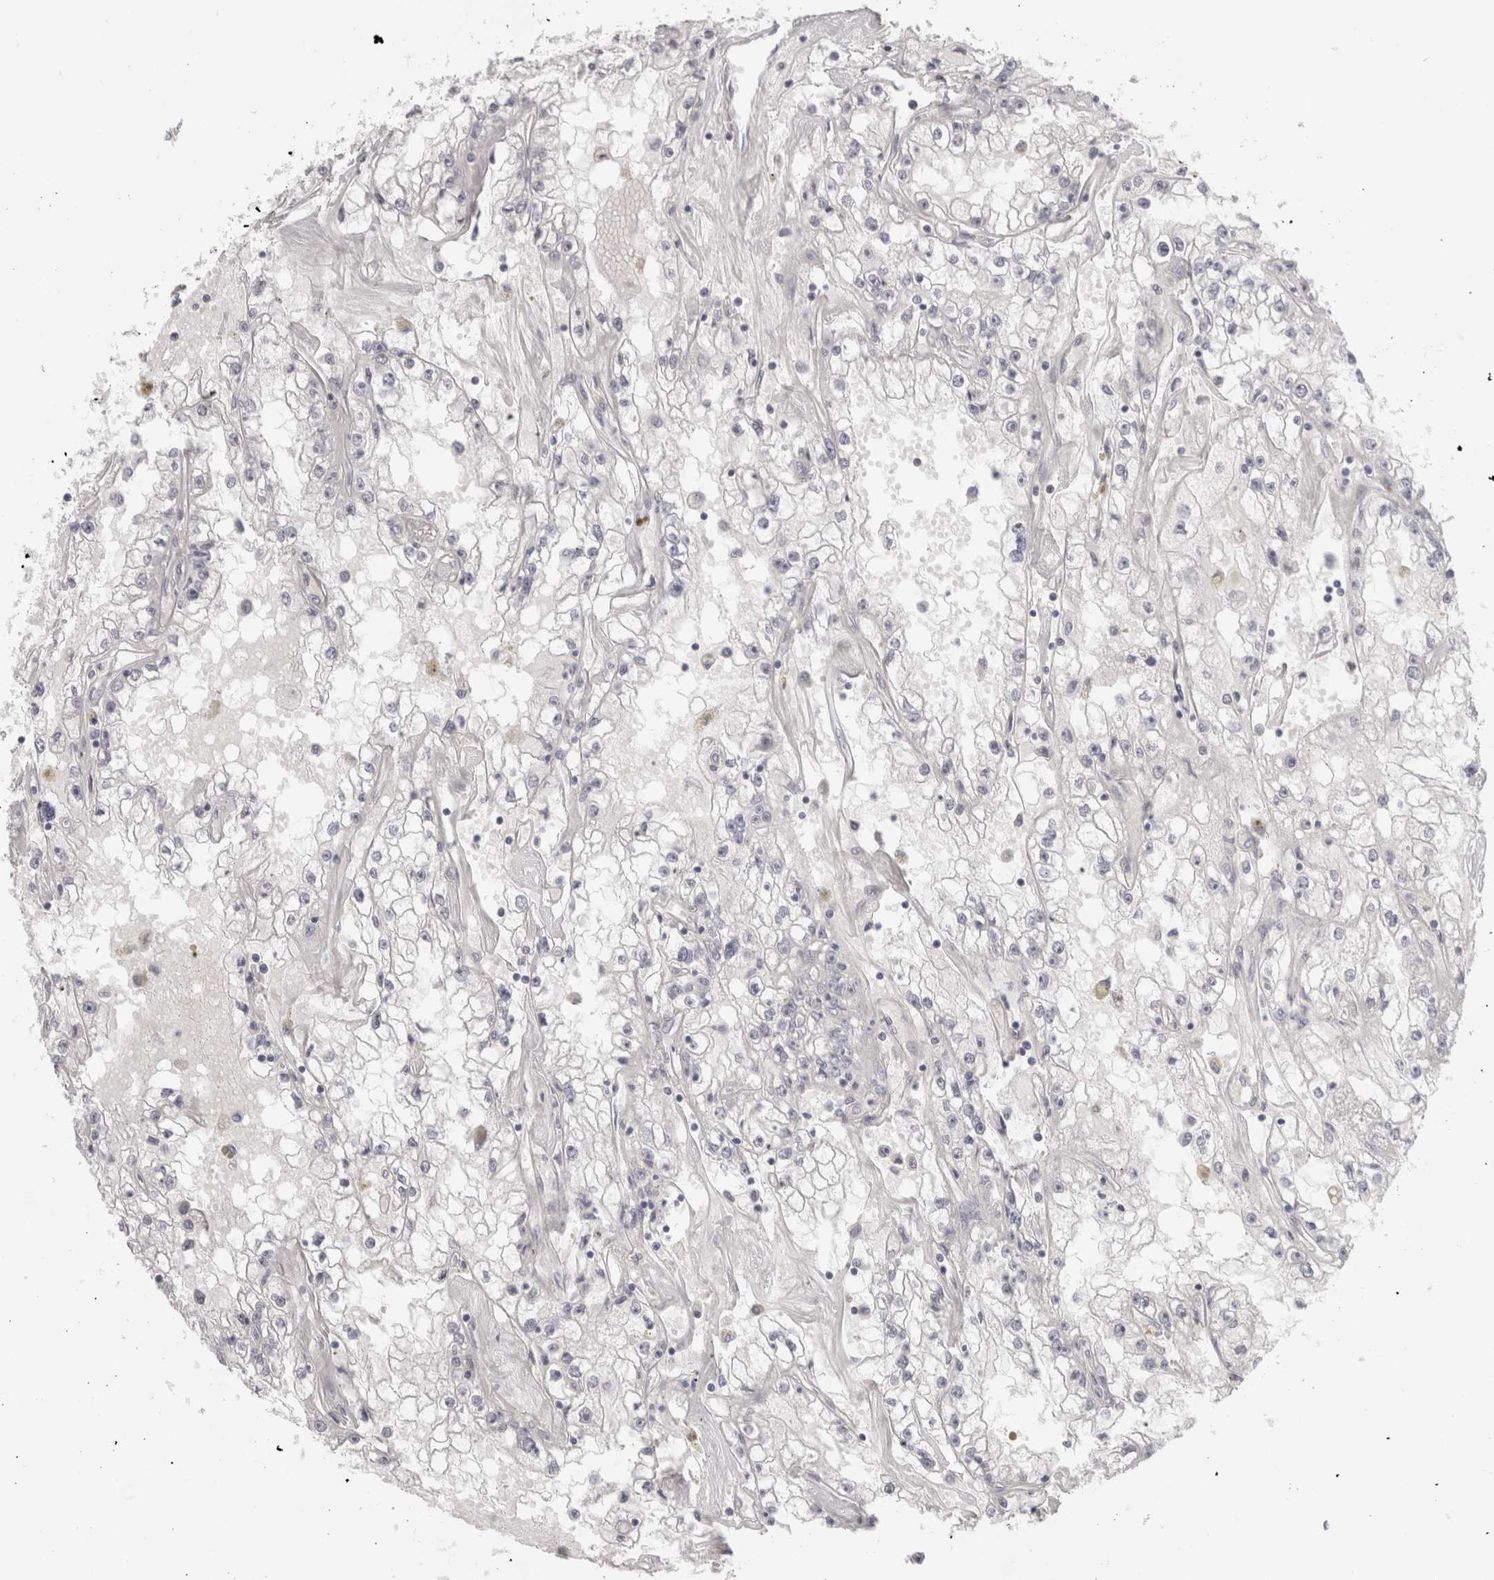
{"staining": {"intensity": "negative", "quantity": "none", "location": "none"}, "tissue": "renal cancer", "cell_type": "Tumor cells", "image_type": "cancer", "snomed": [{"axis": "morphology", "description": "Adenocarcinoma, NOS"}, {"axis": "topography", "description": "Kidney"}], "caption": "Immunohistochemical staining of human renal cancer exhibits no significant expression in tumor cells.", "gene": "FBLIM1", "patient": {"sex": "male", "age": 56}}